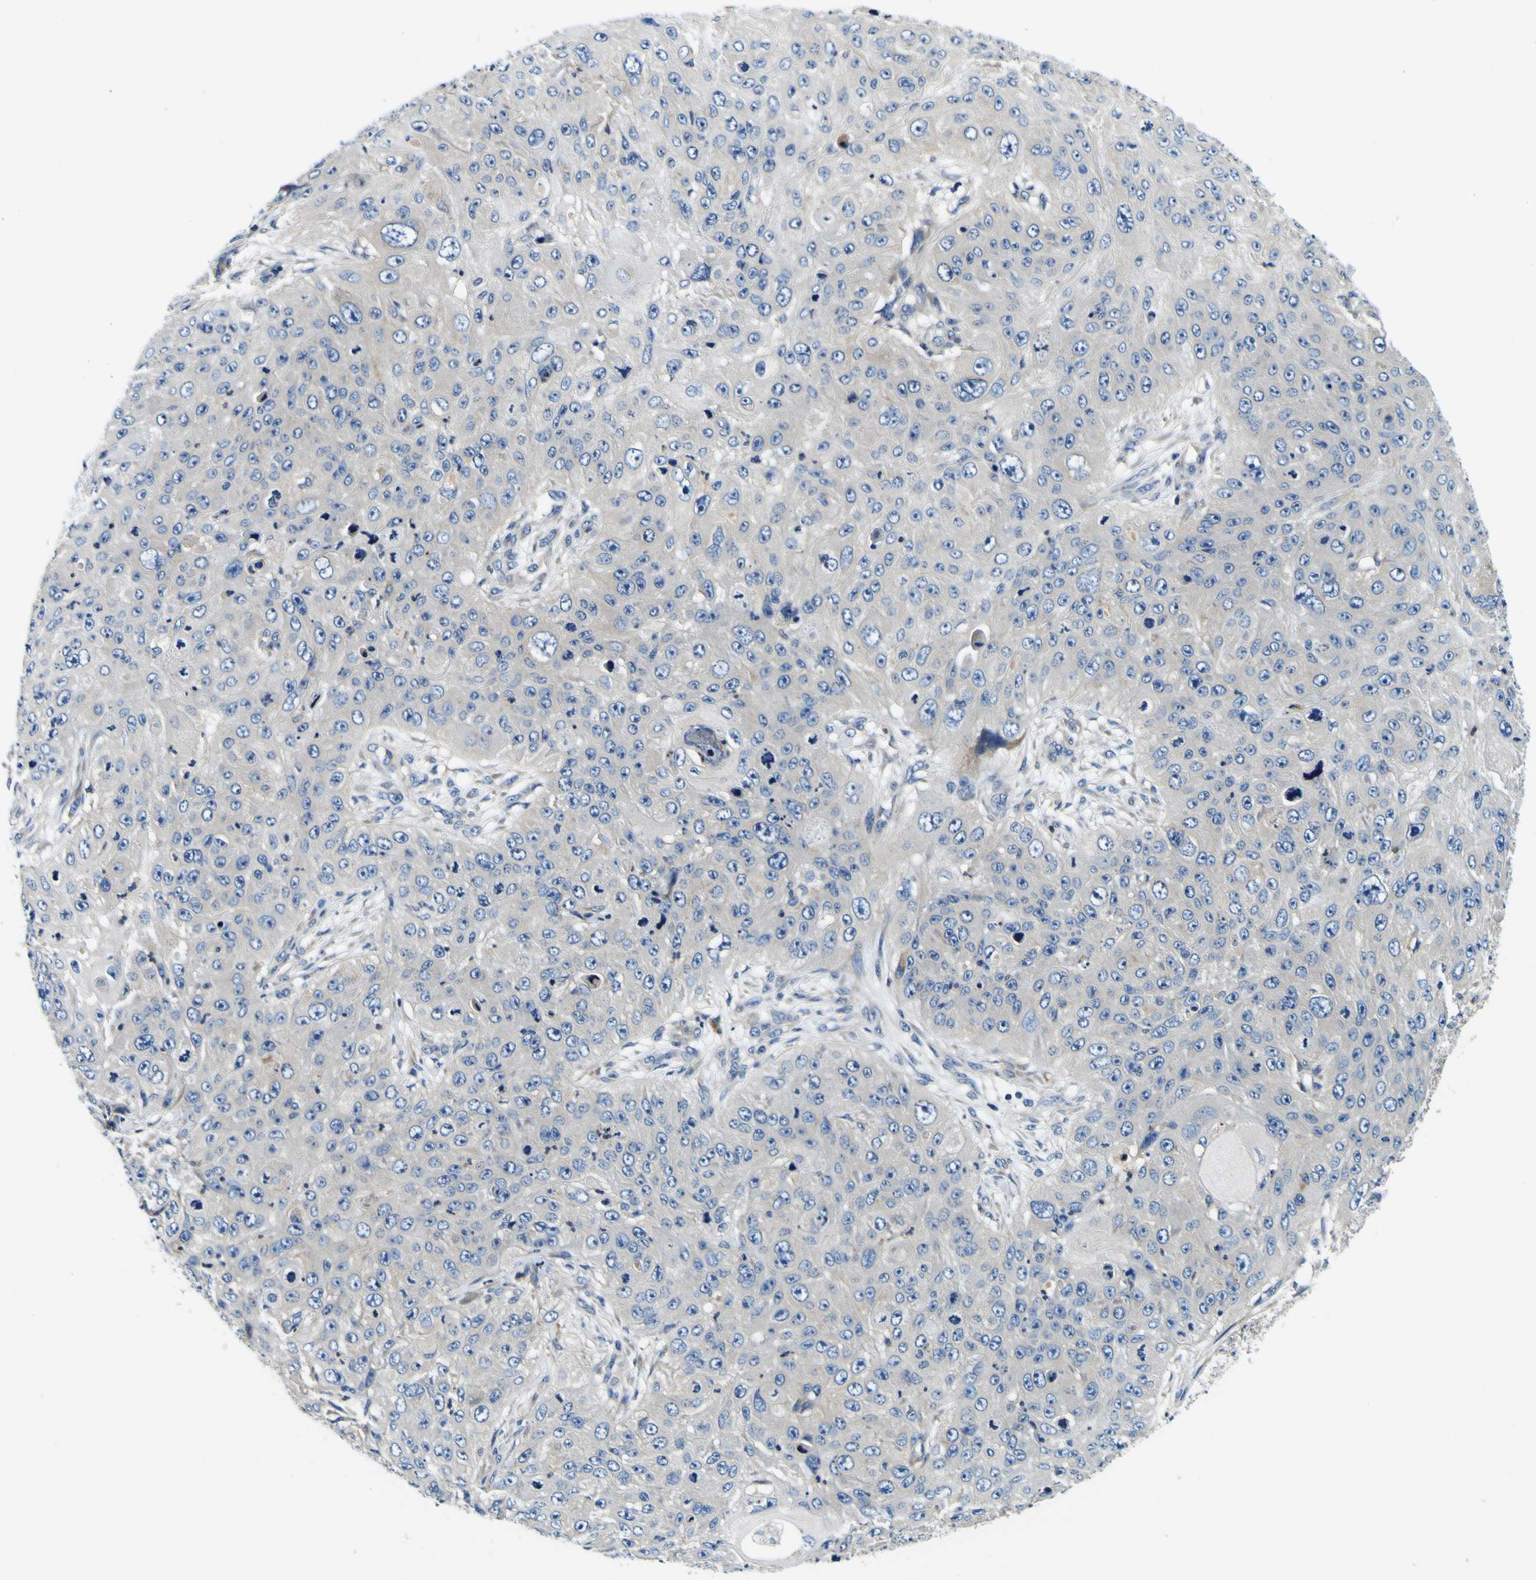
{"staining": {"intensity": "negative", "quantity": "none", "location": "none"}, "tissue": "skin cancer", "cell_type": "Tumor cells", "image_type": "cancer", "snomed": [{"axis": "morphology", "description": "Squamous cell carcinoma, NOS"}, {"axis": "topography", "description": "Skin"}], "caption": "Protein analysis of squamous cell carcinoma (skin) displays no significant positivity in tumor cells. The staining was performed using DAB to visualize the protein expression in brown, while the nuclei were stained in blue with hematoxylin (Magnification: 20x).", "gene": "CLSTN1", "patient": {"sex": "female", "age": 80}}